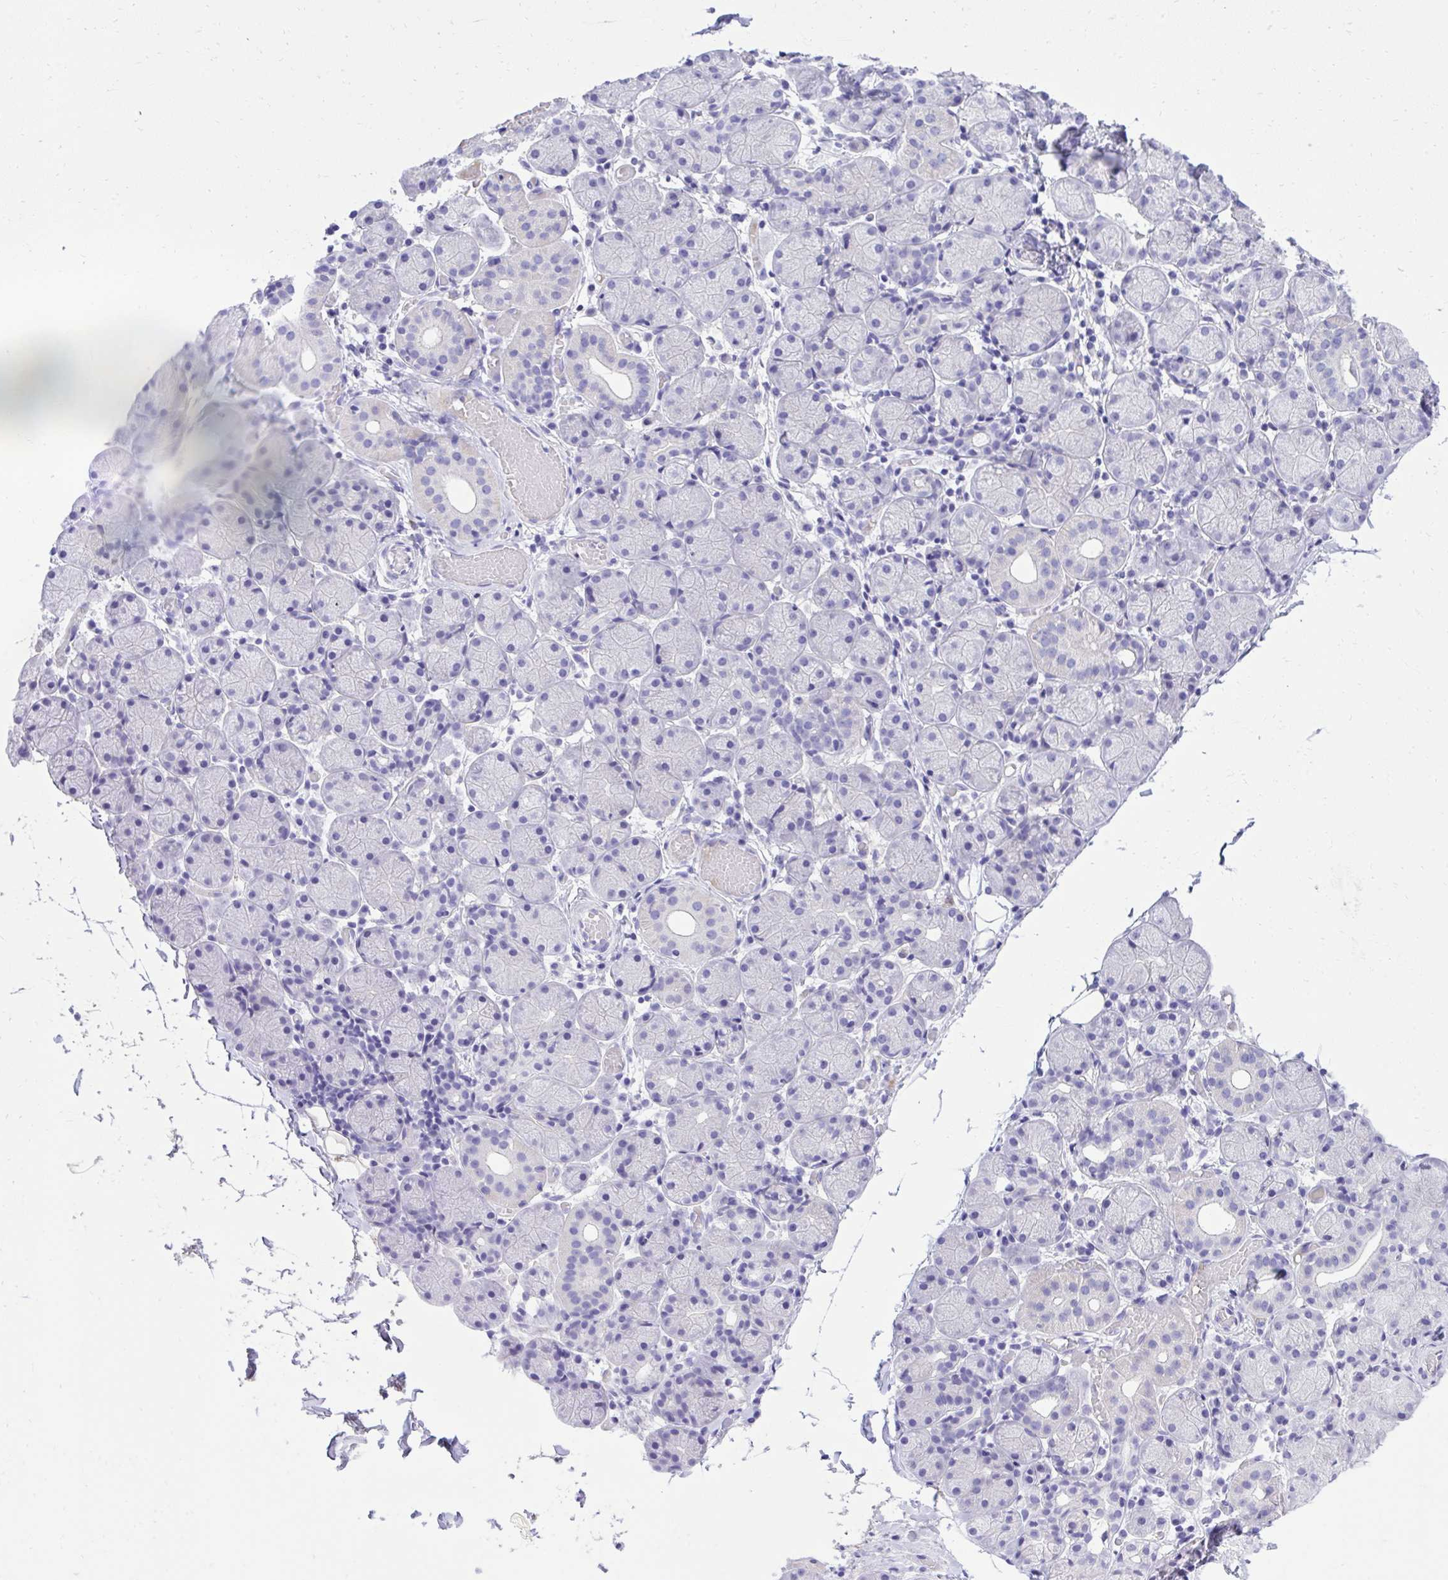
{"staining": {"intensity": "negative", "quantity": "none", "location": "none"}, "tissue": "salivary gland", "cell_type": "Glandular cells", "image_type": "normal", "snomed": [{"axis": "morphology", "description": "Normal tissue, NOS"}, {"axis": "topography", "description": "Salivary gland"}], "caption": "A high-resolution image shows immunohistochemistry staining of unremarkable salivary gland, which exhibits no significant staining in glandular cells.", "gene": "ST6GALNAC3", "patient": {"sex": "female", "age": 24}}